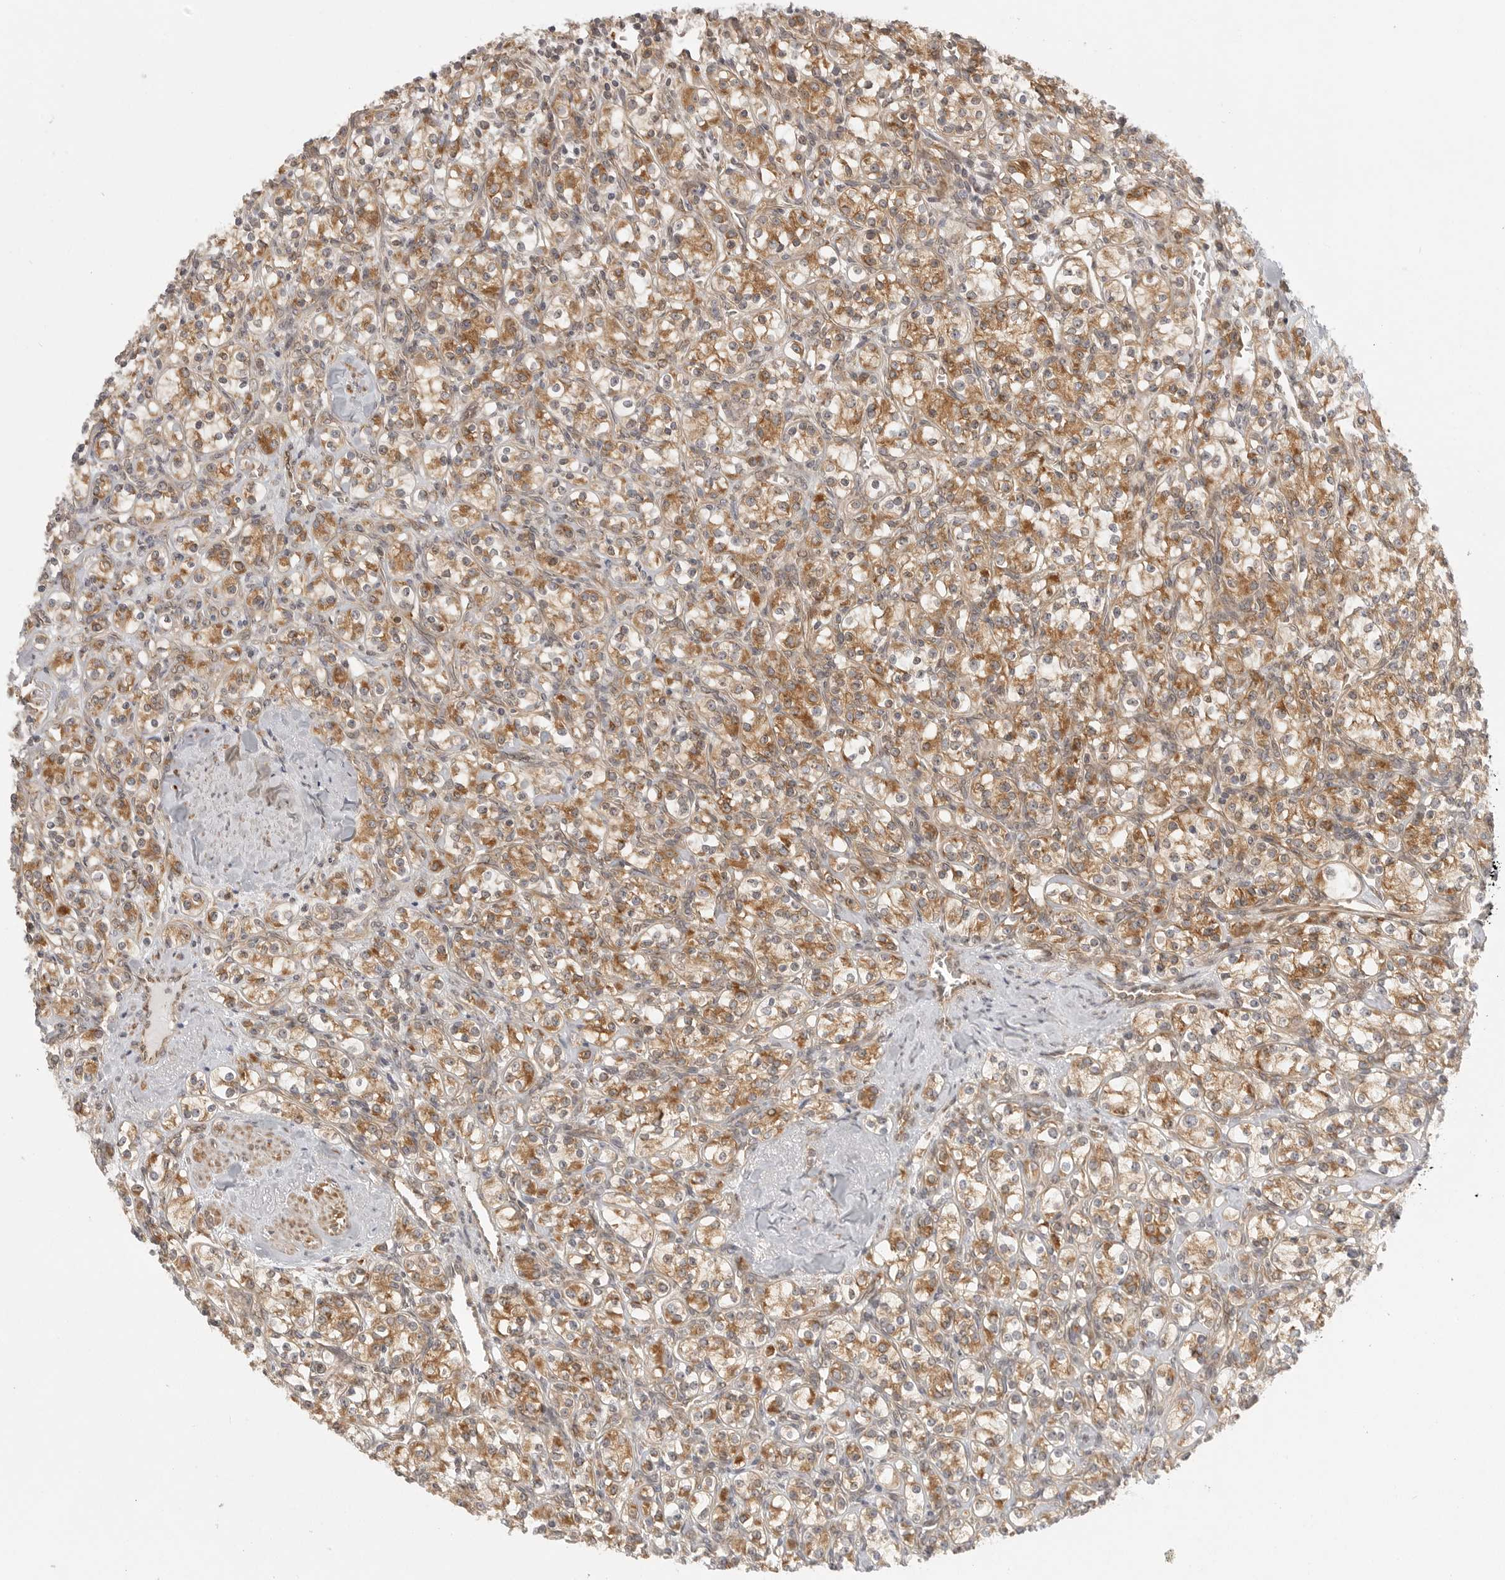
{"staining": {"intensity": "moderate", "quantity": ">75%", "location": "cytoplasmic/membranous"}, "tissue": "renal cancer", "cell_type": "Tumor cells", "image_type": "cancer", "snomed": [{"axis": "morphology", "description": "Adenocarcinoma, NOS"}, {"axis": "topography", "description": "Kidney"}], "caption": "A photomicrograph of human renal adenocarcinoma stained for a protein exhibits moderate cytoplasmic/membranous brown staining in tumor cells.", "gene": "CERS2", "patient": {"sex": "male", "age": 77}}